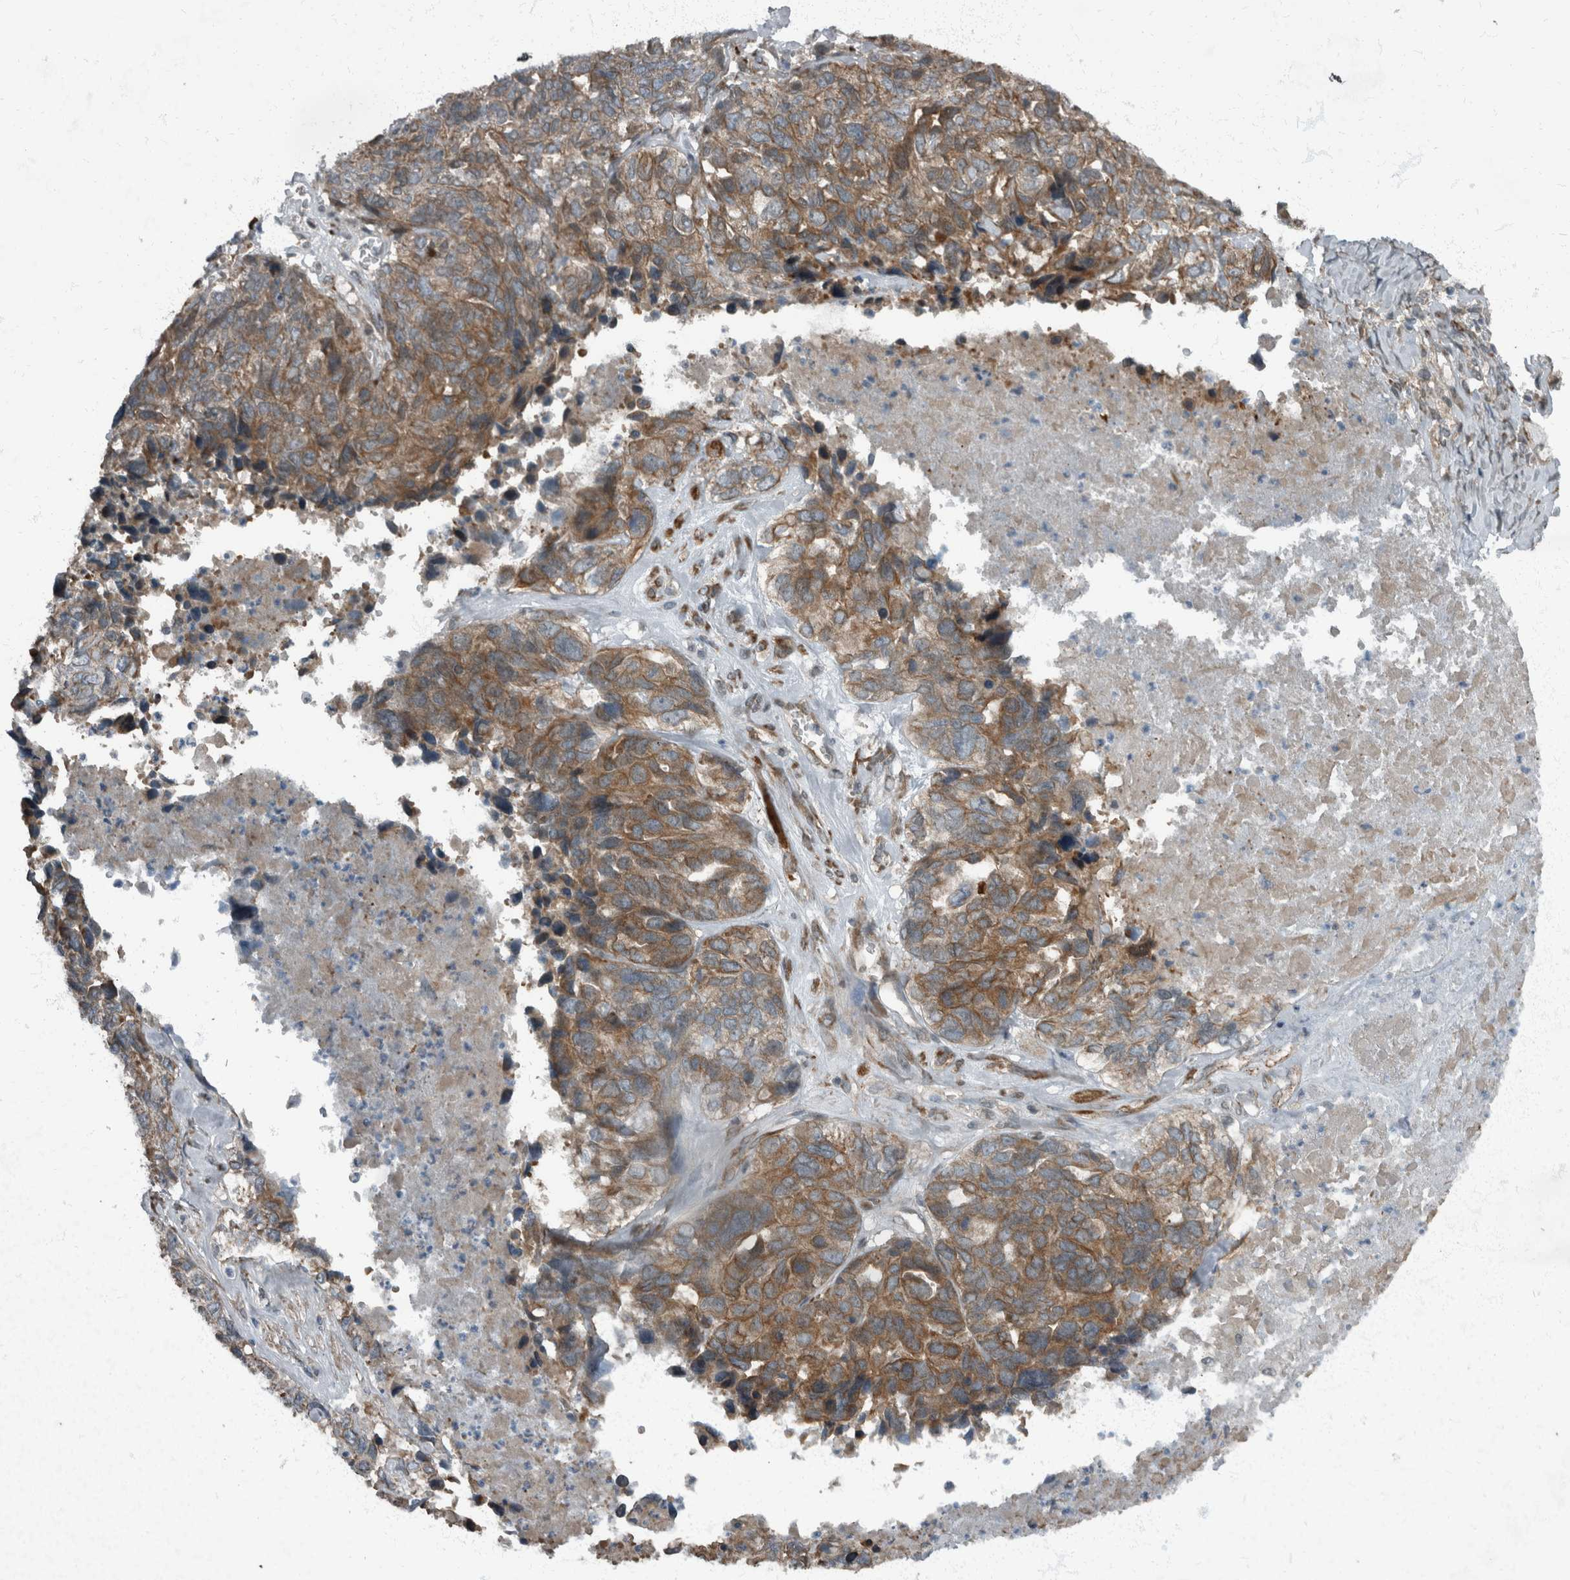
{"staining": {"intensity": "moderate", "quantity": ">75%", "location": "cytoplasmic/membranous"}, "tissue": "ovarian cancer", "cell_type": "Tumor cells", "image_type": "cancer", "snomed": [{"axis": "morphology", "description": "Cystadenocarcinoma, serous, NOS"}, {"axis": "topography", "description": "Ovary"}], "caption": "The image reveals a brown stain indicating the presence of a protein in the cytoplasmic/membranous of tumor cells in serous cystadenocarcinoma (ovarian).", "gene": "RABGGTB", "patient": {"sex": "female", "age": 79}}